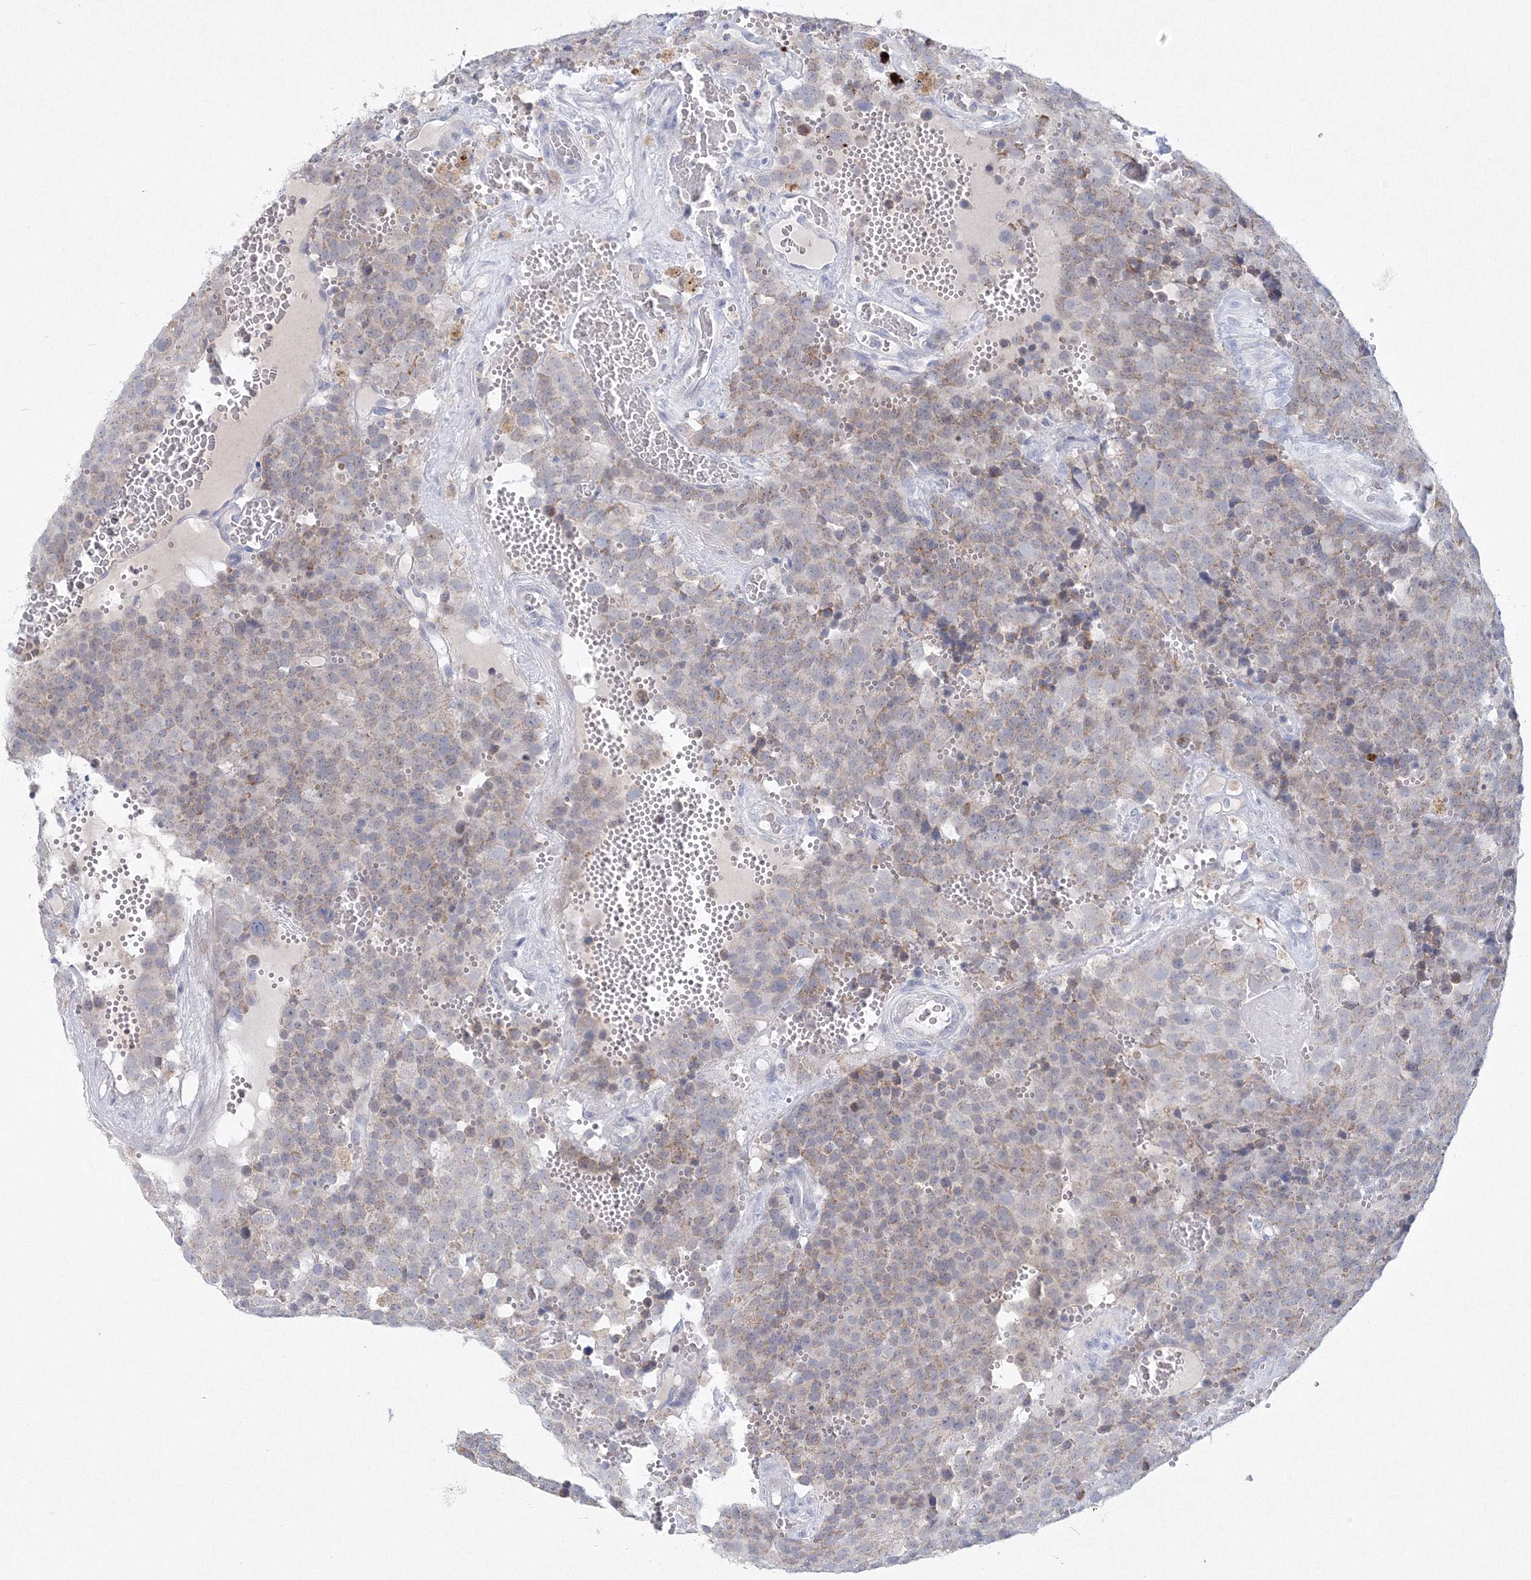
{"staining": {"intensity": "negative", "quantity": "none", "location": "none"}, "tissue": "testis cancer", "cell_type": "Tumor cells", "image_type": "cancer", "snomed": [{"axis": "morphology", "description": "Seminoma, NOS"}, {"axis": "topography", "description": "Testis"}], "caption": "Immunohistochemistry photomicrograph of human testis seminoma stained for a protein (brown), which displays no staining in tumor cells.", "gene": "NIPAL1", "patient": {"sex": "male", "age": 71}}